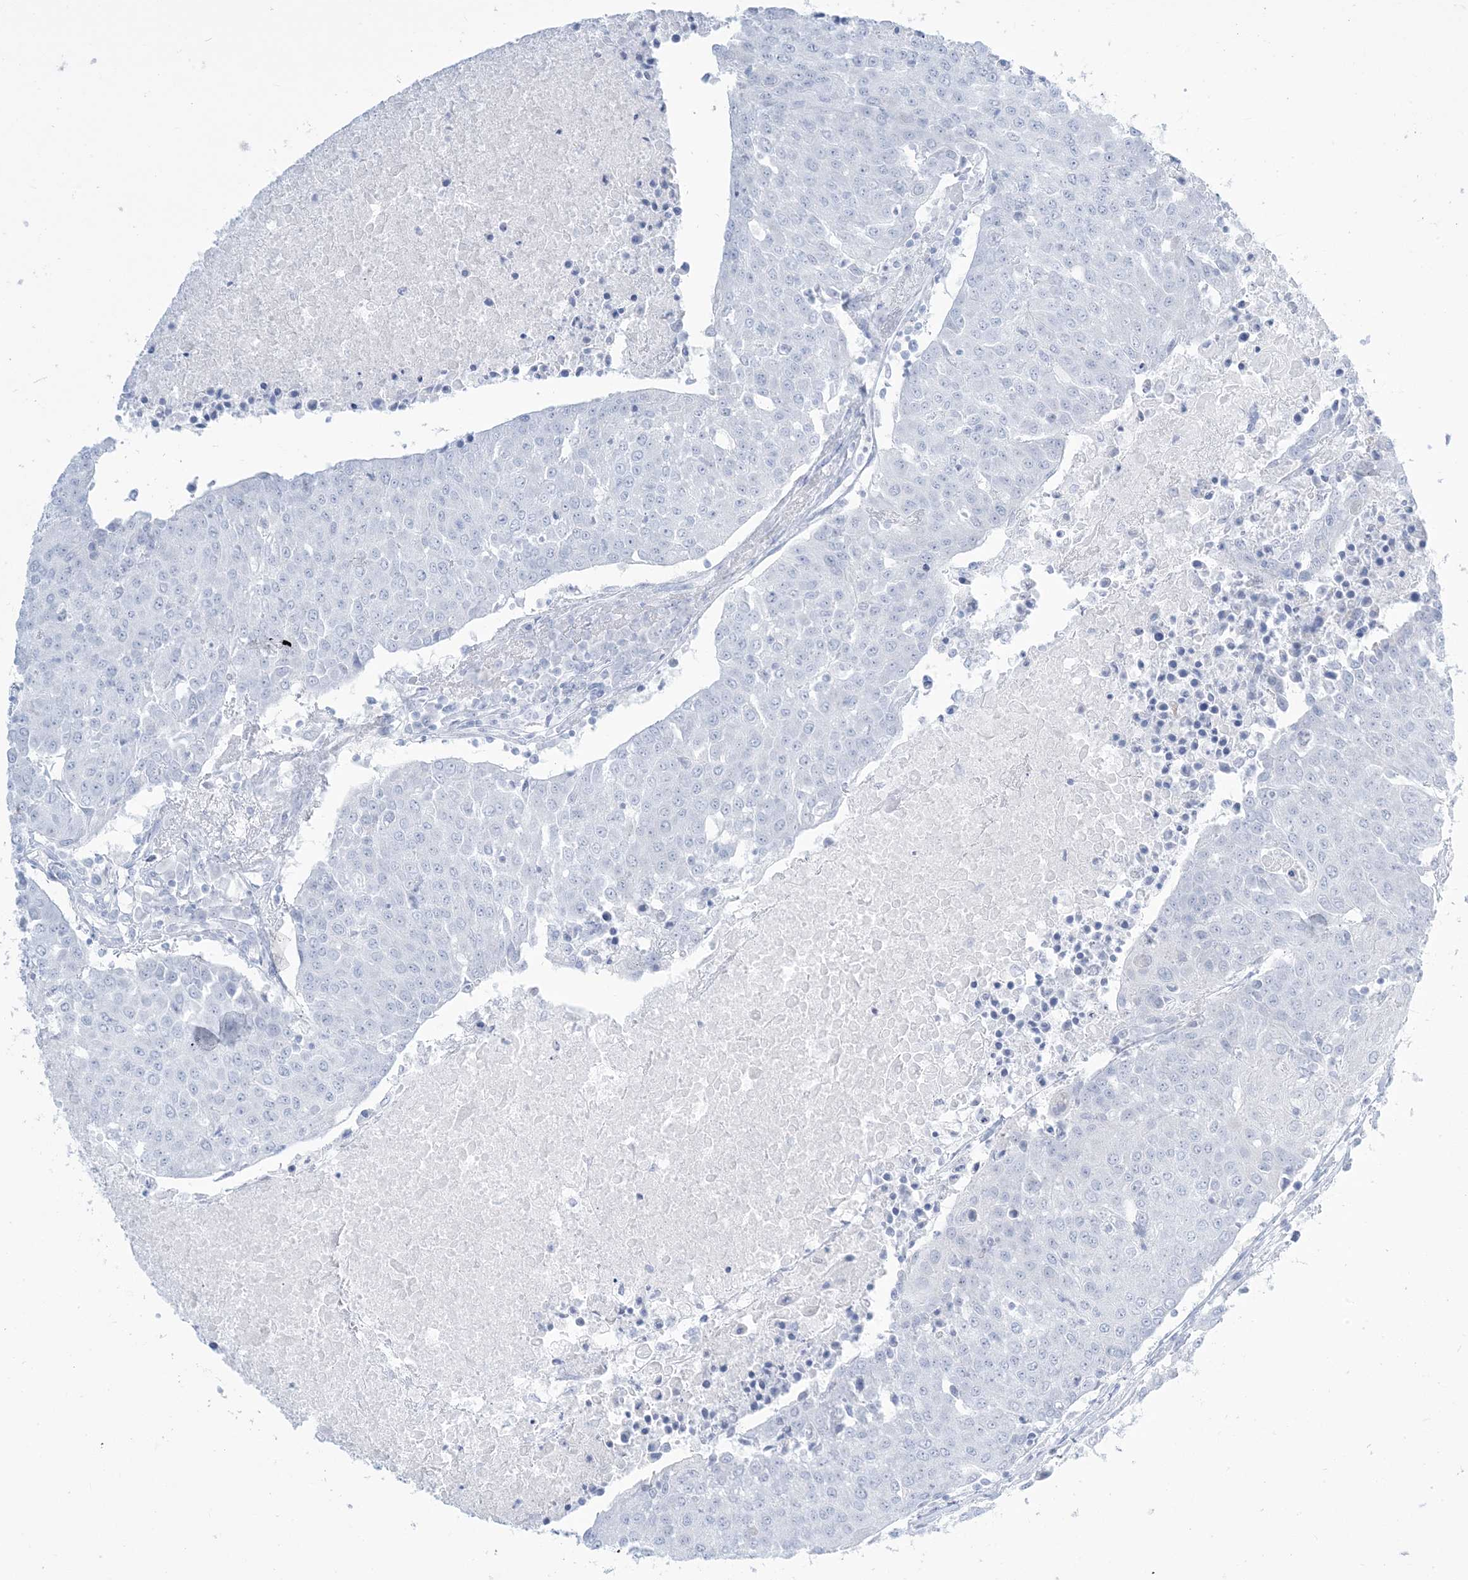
{"staining": {"intensity": "negative", "quantity": "none", "location": "none"}, "tissue": "urothelial cancer", "cell_type": "Tumor cells", "image_type": "cancer", "snomed": [{"axis": "morphology", "description": "Urothelial carcinoma, High grade"}, {"axis": "topography", "description": "Urinary bladder"}], "caption": "Urothelial cancer stained for a protein using immunohistochemistry shows no positivity tumor cells.", "gene": "AGXT", "patient": {"sex": "female", "age": 85}}